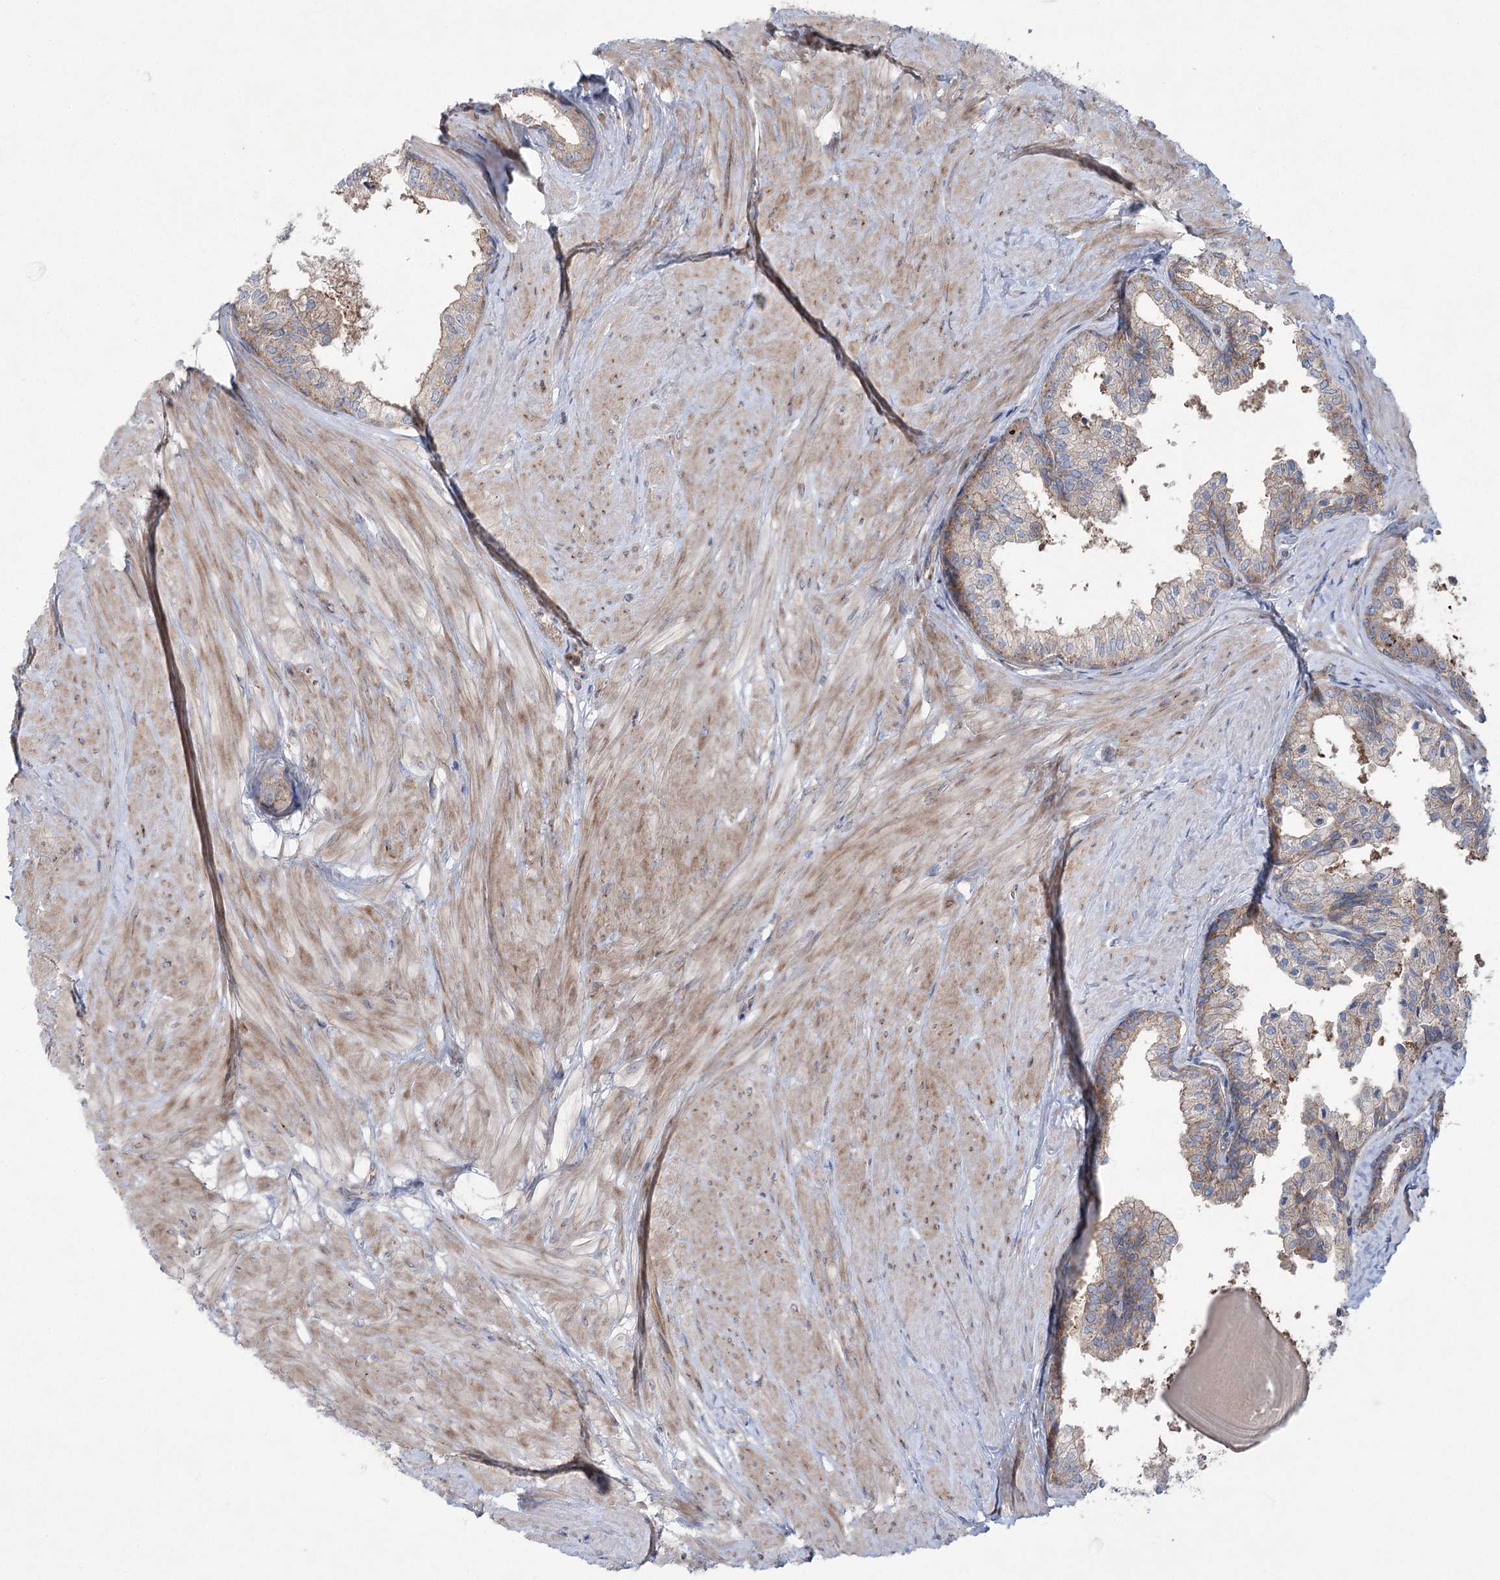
{"staining": {"intensity": "moderate", "quantity": ">75%", "location": "cytoplasmic/membranous"}, "tissue": "prostate", "cell_type": "Glandular cells", "image_type": "normal", "snomed": [{"axis": "morphology", "description": "Normal tissue, NOS"}, {"axis": "topography", "description": "Prostate"}], "caption": "A high-resolution histopathology image shows immunohistochemistry staining of normal prostate, which exhibits moderate cytoplasmic/membranous expression in approximately >75% of glandular cells. (Brightfield microscopy of DAB IHC at high magnification).", "gene": "SCN11A", "patient": {"sex": "male", "age": 48}}